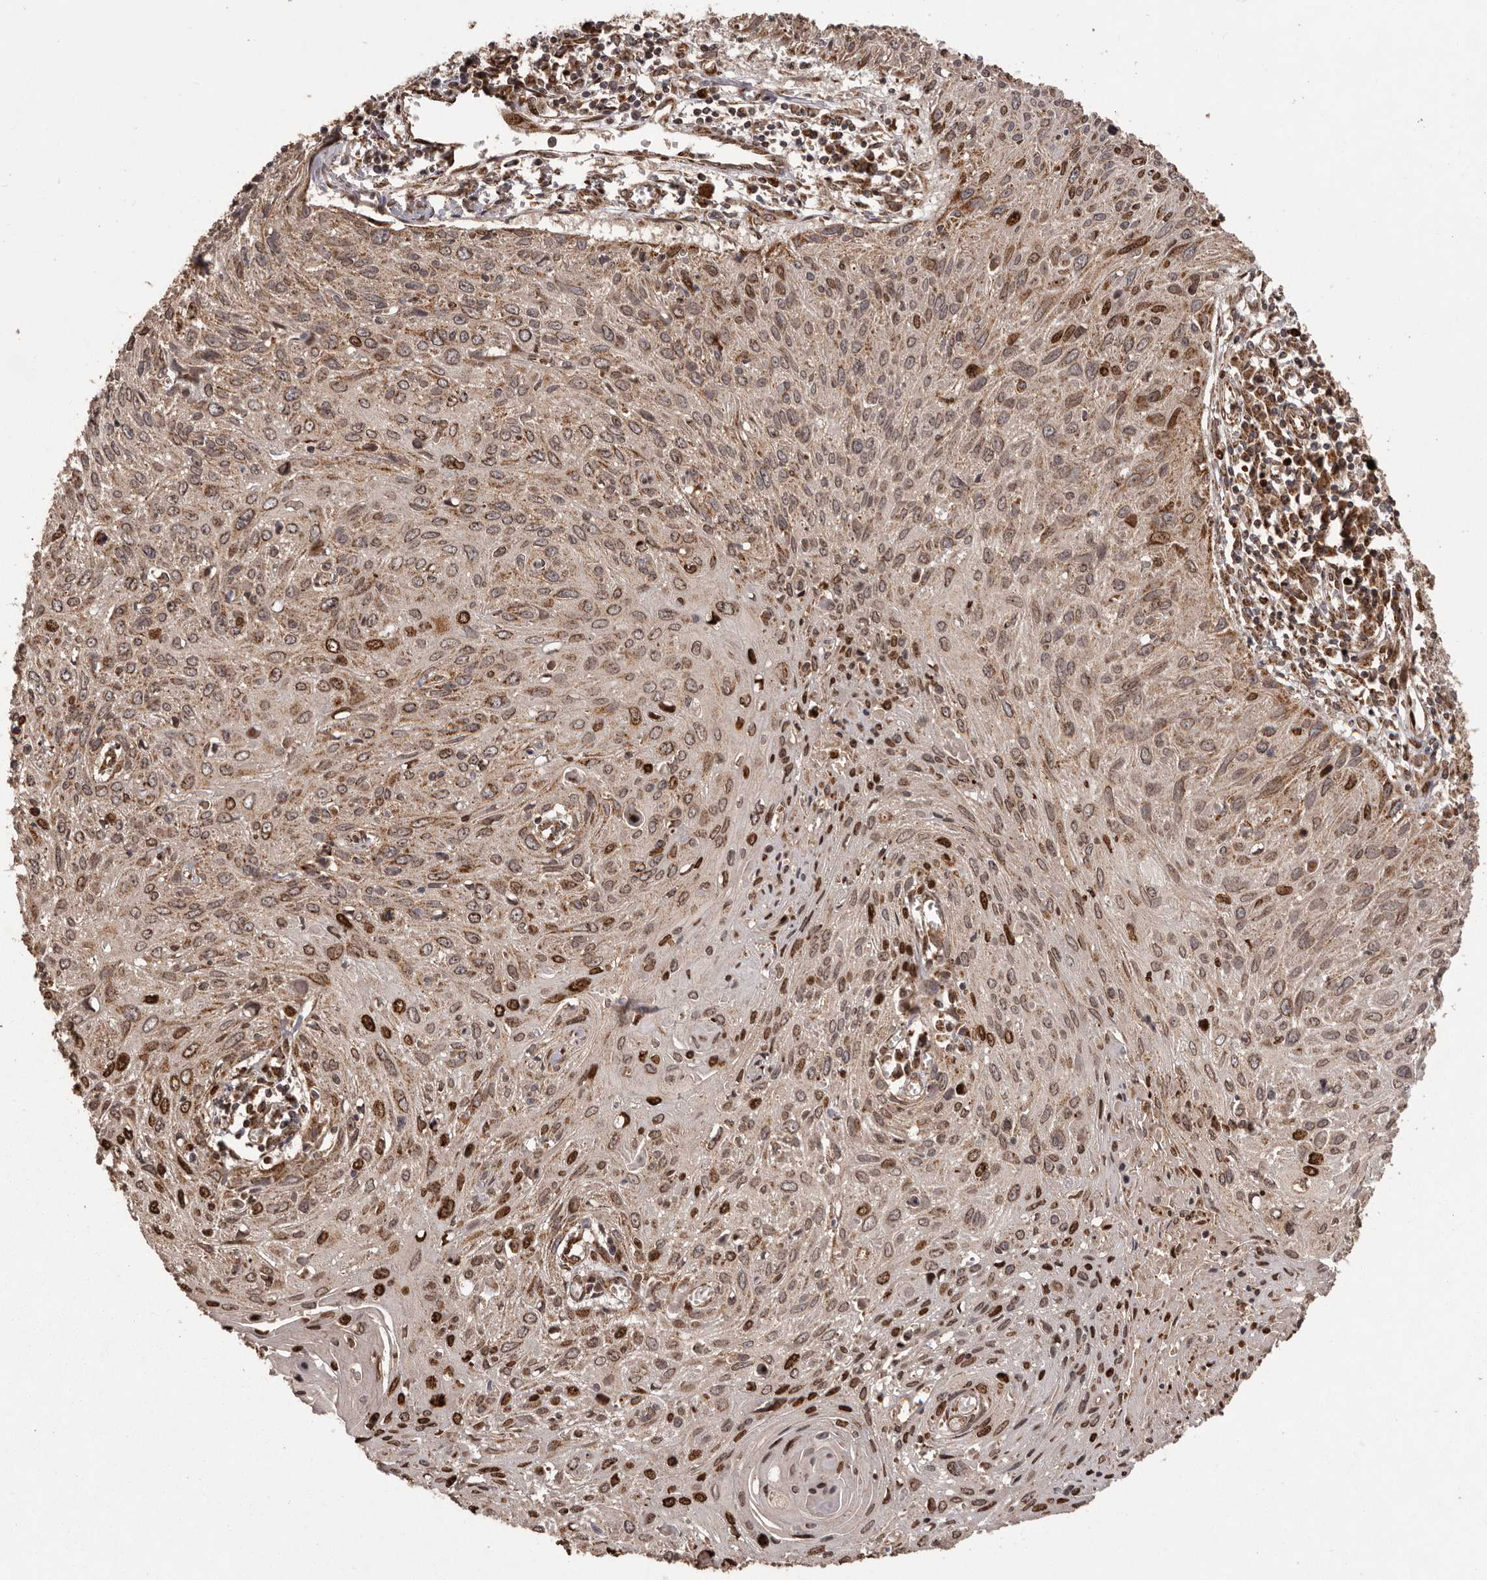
{"staining": {"intensity": "moderate", "quantity": ">75%", "location": "cytoplasmic/membranous"}, "tissue": "cervical cancer", "cell_type": "Tumor cells", "image_type": "cancer", "snomed": [{"axis": "morphology", "description": "Squamous cell carcinoma, NOS"}, {"axis": "topography", "description": "Cervix"}], "caption": "DAB (3,3'-diaminobenzidine) immunohistochemical staining of human cervical cancer shows moderate cytoplasmic/membranous protein positivity in about >75% of tumor cells.", "gene": "CHRM2", "patient": {"sex": "female", "age": 51}}